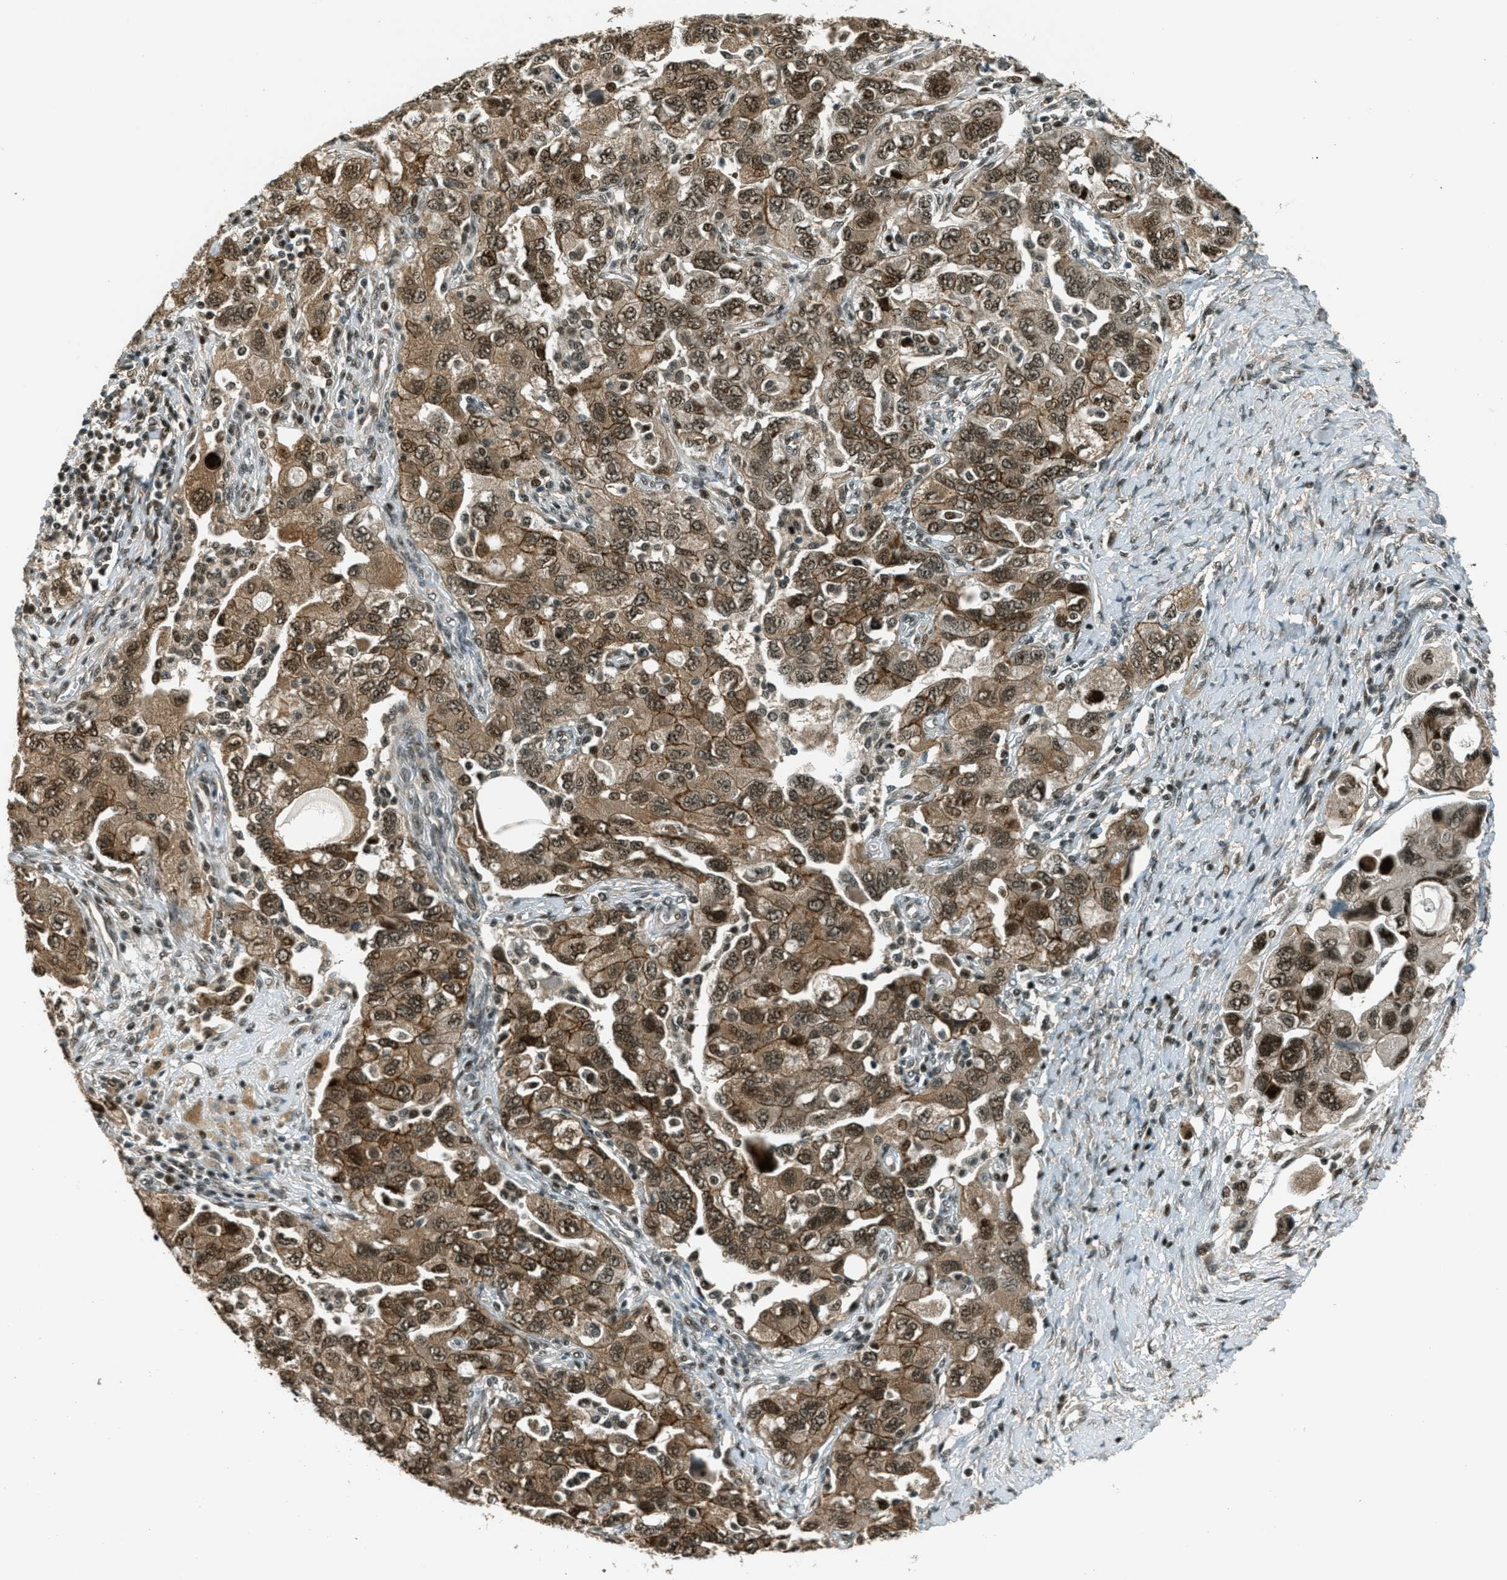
{"staining": {"intensity": "moderate", "quantity": ">75%", "location": "cytoplasmic/membranous,nuclear"}, "tissue": "ovarian cancer", "cell_type": "Tumor cells", "image_type": "cancer", "snomed": [{"axis": "morphology", "description": "Carcinoma, NOS"}, {"axis": "morphology", "description": "Cystadenocarcinoma, serous, NOS"}, {"axis": "topography", "description": "Ovary"}], "caption": "A histopathology image of ovarian serous cystadenocarcinoma stained for a protein exhibits moderate cytoplasmic/membranous and nuclear brown staining in tumor cells.", "gene": "FOXM1", "patient": {"sex": "female", "age": 69}}